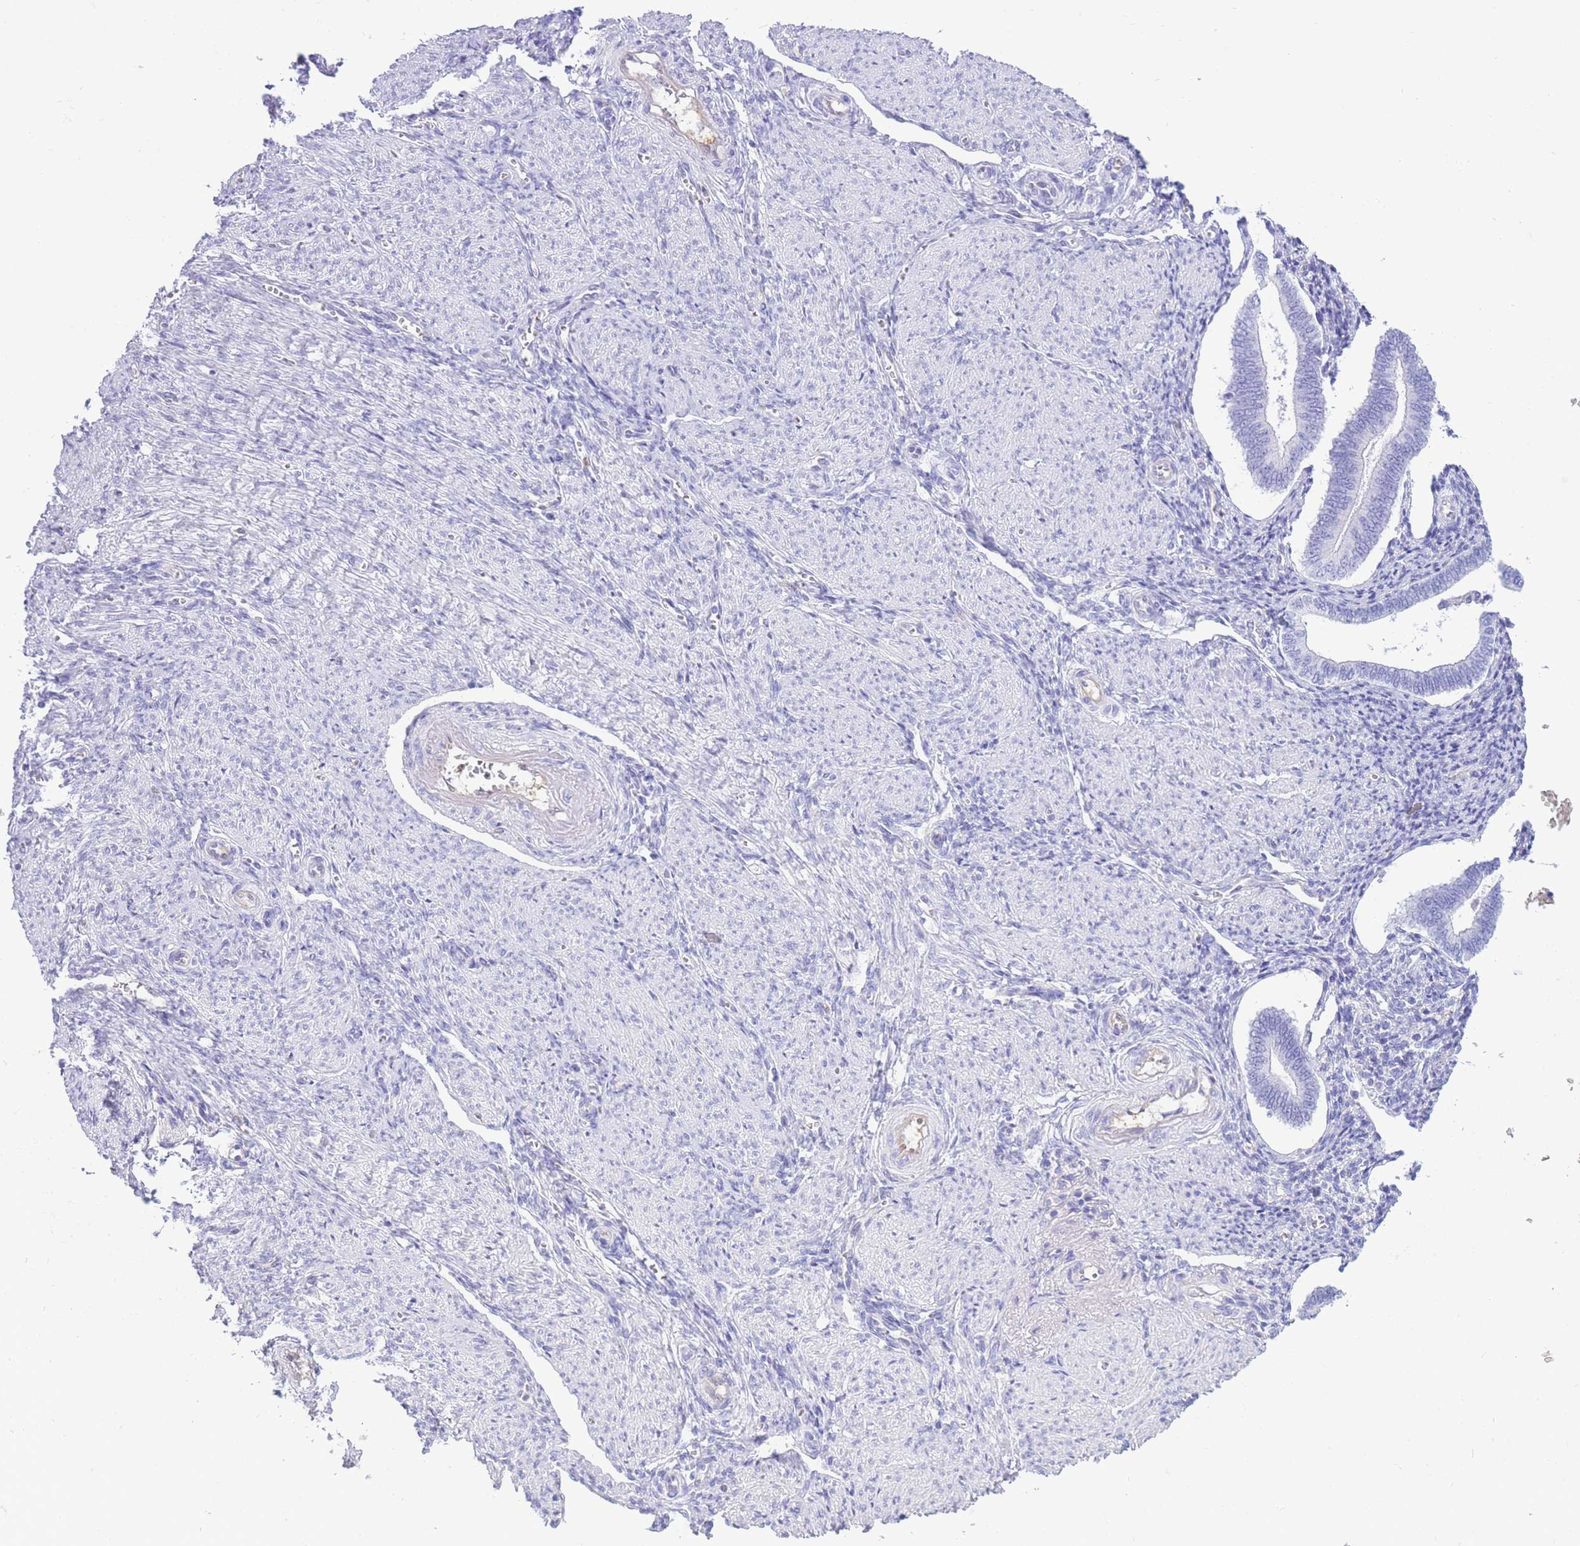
{"staining": {"intensity": "negative", "quantity": "none", "location": "none"}, "tissue": "endometrium", "cell_type": "Cells in endometrial stroma", "image_type": "normal", "snomed": [{"axis": "morphology", "description": "Normal tissue, NOS"}, {"axis": "topography", "description": "Endometrium"}], "caption": "Immunohistochemical staining of unremarkable human endometrium demonstrates no significant expression in cells in endometrial stroma.", "gene": "SULT1A1", "patient": {"sex": "female", "age": 44}}